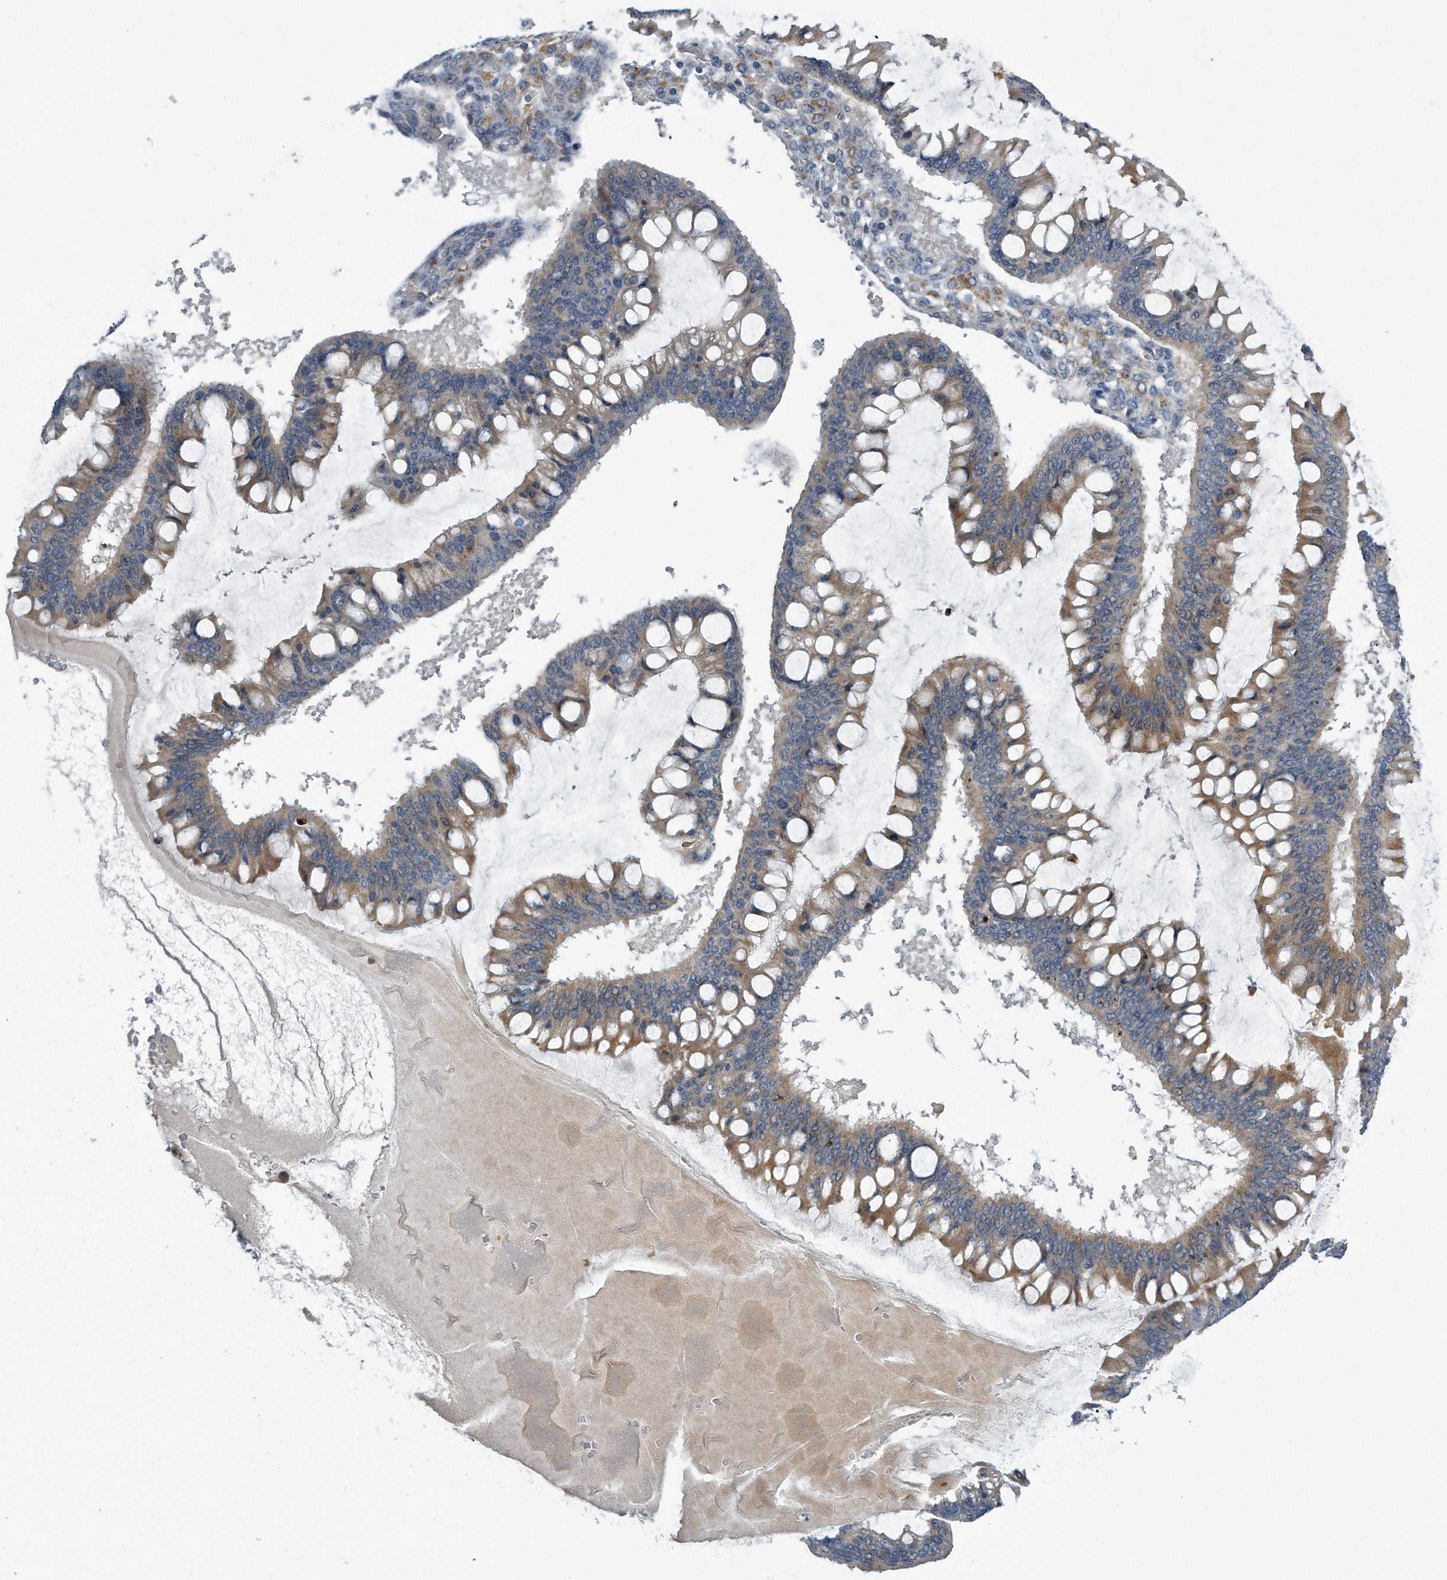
{"staining": {"intensity": "moderate", "quantity": "25%-75%", "location": "cytoplasmic/membranous"}, "tissue": "ovarian cancer", "cell_type": "Tumor cells", "image_type": "cancer", "snomed": [{"axis": "morphology", "description": "Cystadenocarcinoma, mucinous, NOS"}, {"axis": "topography", "description": "Ovary"}], "caption": "IHC image of ovarian cancer stained for a protein (brown), which exhibits medium levels of moderate cytoplasmic/membranous expression in about 25%-75% of tumor cells.", "gene": "LYRM4", "patient": {"sex": "female", "age": 73}}